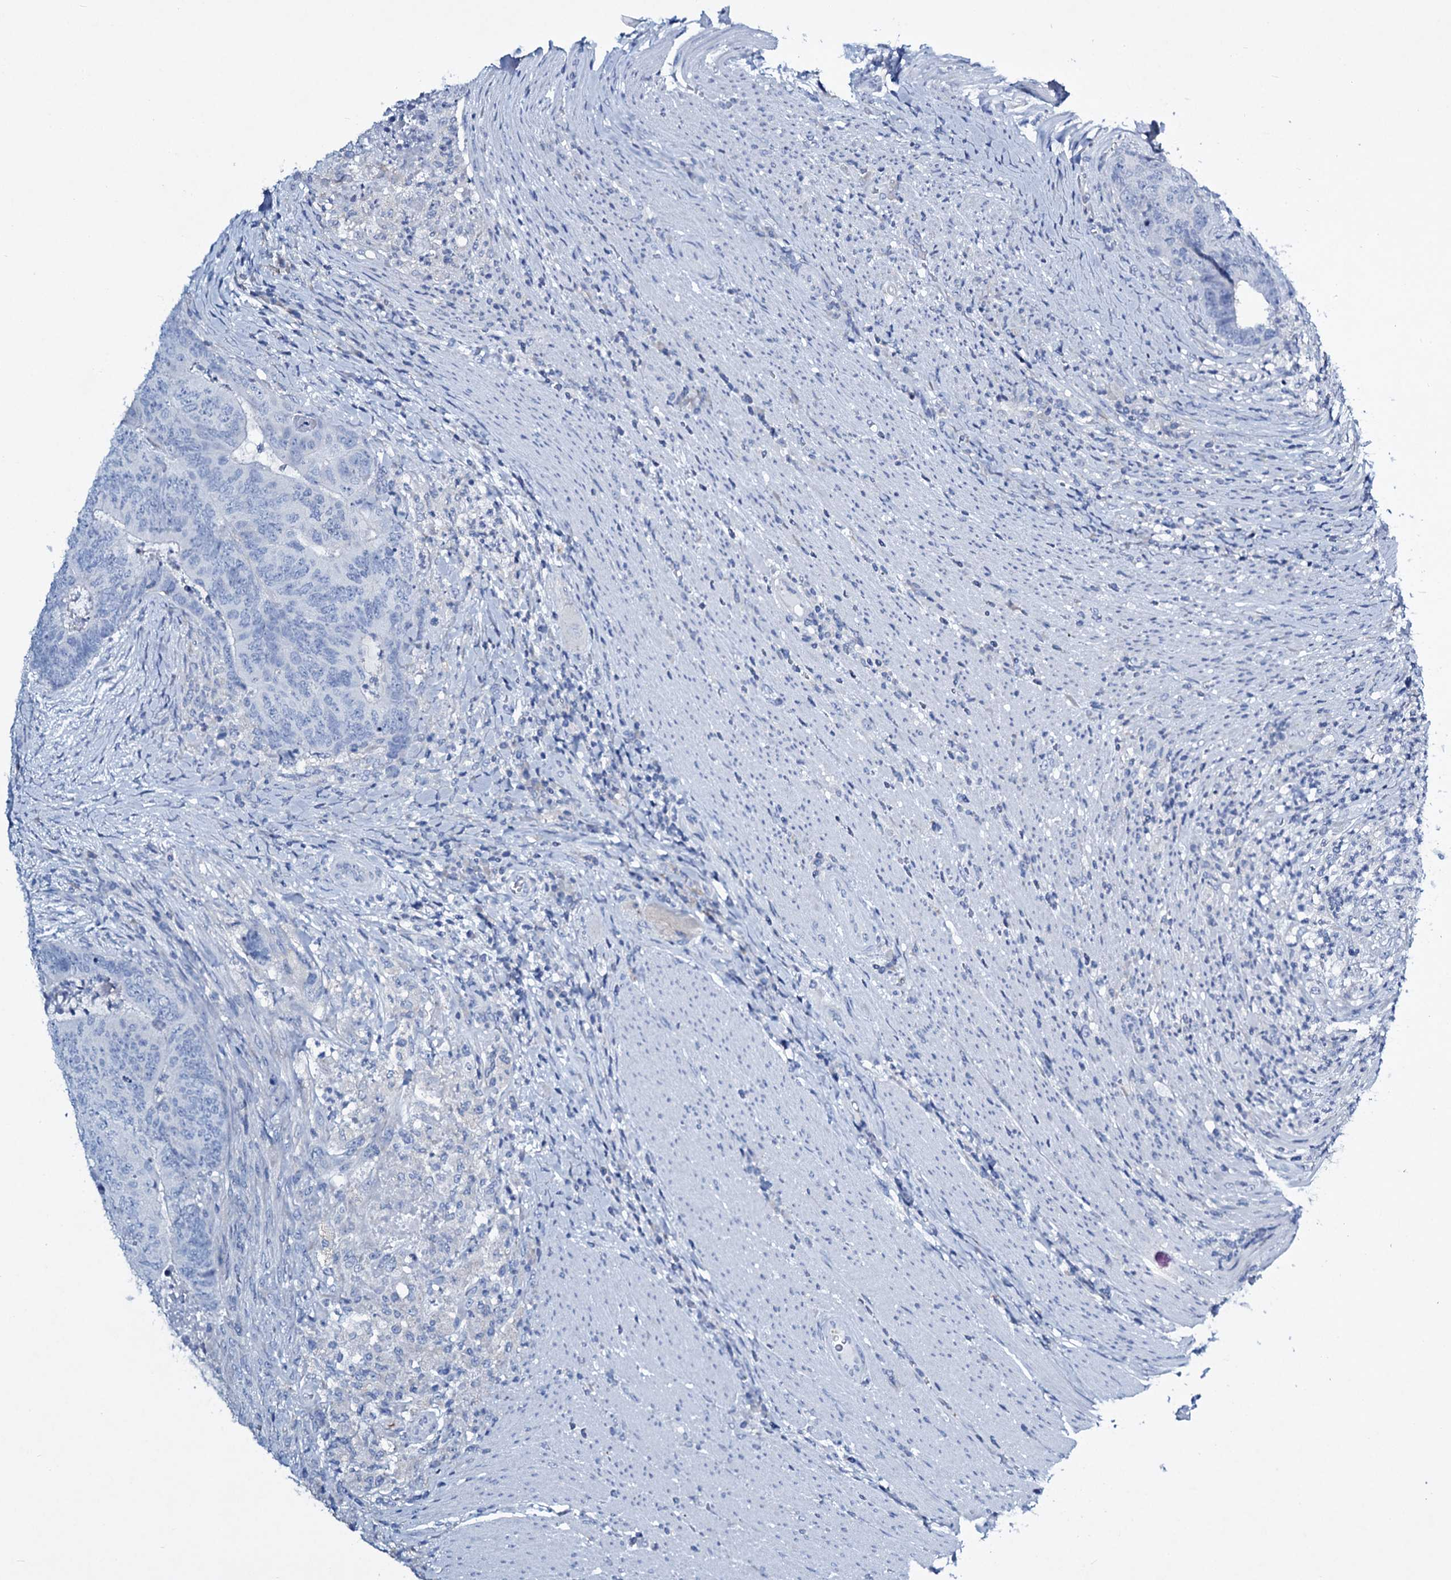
{"staining": {"intensity": "negative", "quantity": "none", "location": "none"}, "tissue": "colorectal cancer", "cell_type": "Tumor cells", "image_type": "cancer", "snomed": [{"axis": "morphology", "description": "Adenocarcinoma, NOS"}, {"axis": "topography", "description": "Colon"}], "caption": "Immunohistochemistry of colorectal cancer exhibits no expression in tumor cells.", "gene": "TPGS2", "patient": {"sex": "female", "age": 67}}